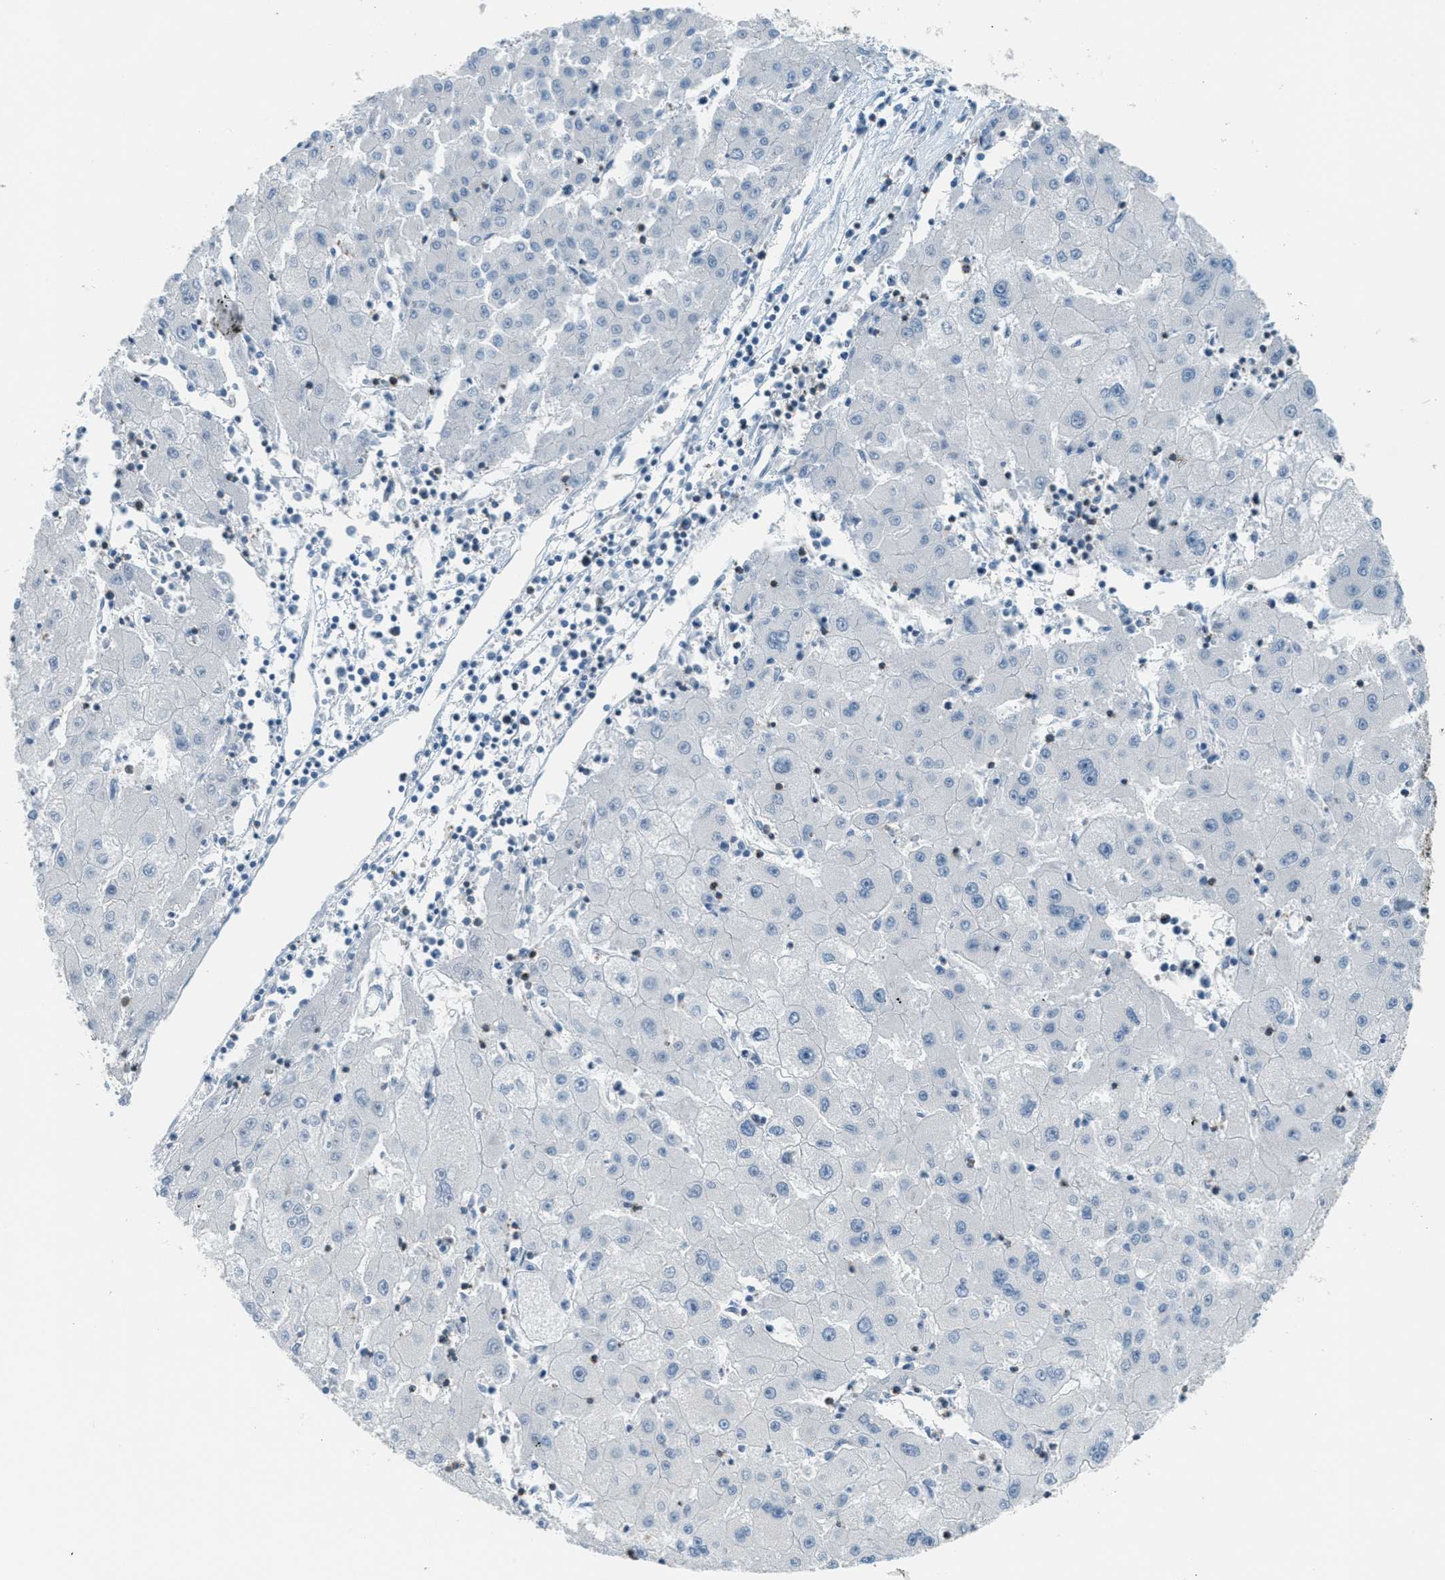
{"staining": {"intensity": "negative", "quantity": "none", "location": "none"}, "tissue": "liver cancer", "cell_type": "Tumor cells", "image_type": "cancer", "snomed": [{"axis": "morphology", "description": "Carcinoma, Hepatocellular, NOS"}, {"axis": "topography", "description": "Liver"}], "caption": "This is an immunohistochemistry (IHC) image of human liver cancer. There is no staining in tumor cells.", "gene": "FYN", "patient": {"sex": "male", "age": 72}}